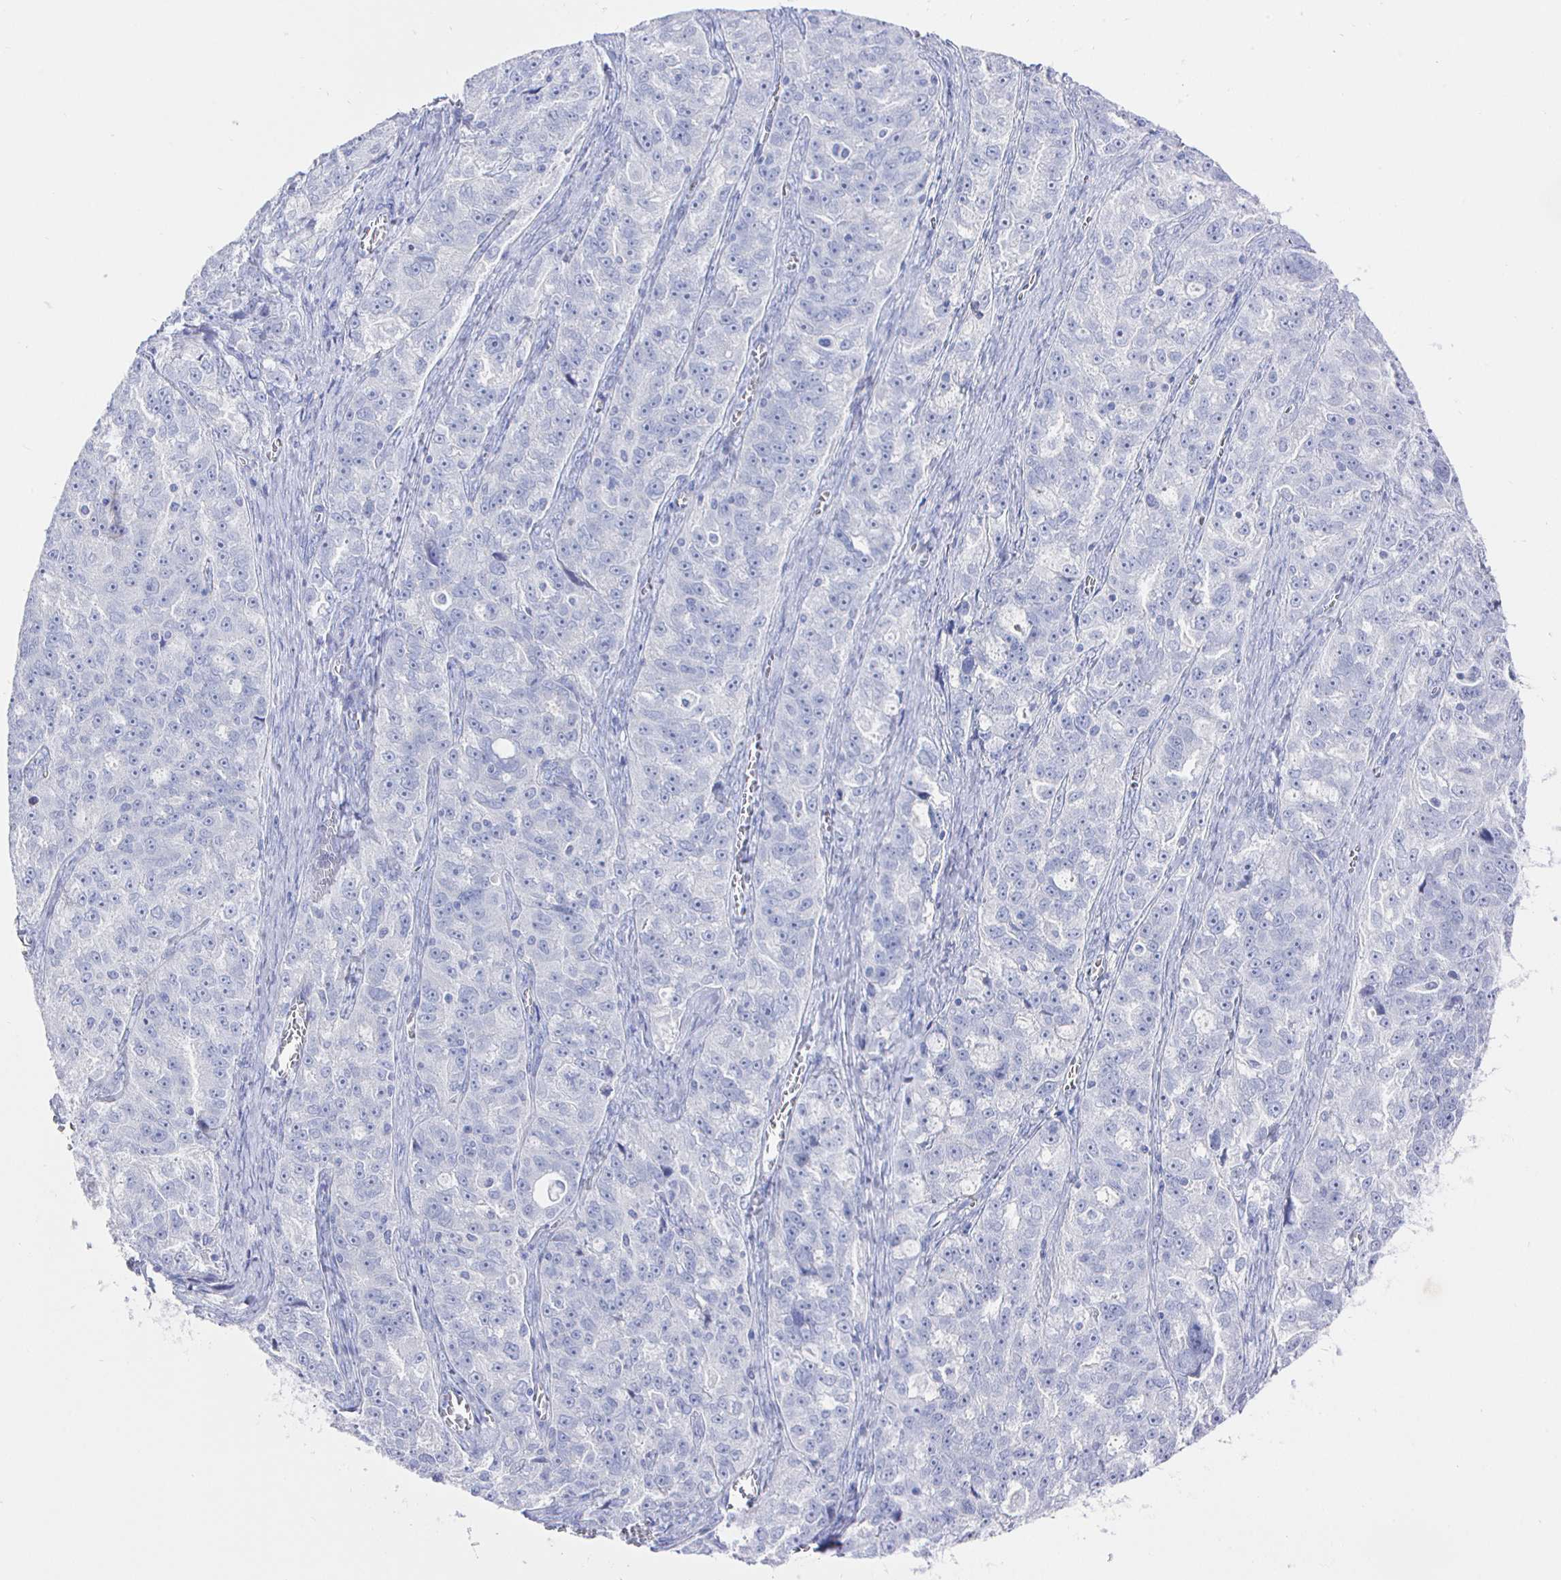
{"staining": {"intensity": "negative", "quantity": "none", "location": "none"}, "tissue": "ovarian cancer", "cell_type": "Tumor cells", "image_type": "cancer", "snomed": [{"axis": "morphology", "description": "Cystadenocarcinoma, serous, NOS"}, {"axis": "topography", "description": "Ovary"}], "caption": "This is a image of IHC staining of ovarian cancer (serous cystadenocarcinoma), which shows no staining in tumor cells. The staining is performed using DAB (3,3'-diaminobenzidine) brown chromogen with nuclei counter-stained in using hematoxylin.", "gene": "CLCA1", "patient": {"sex": "female", "age": 51}}